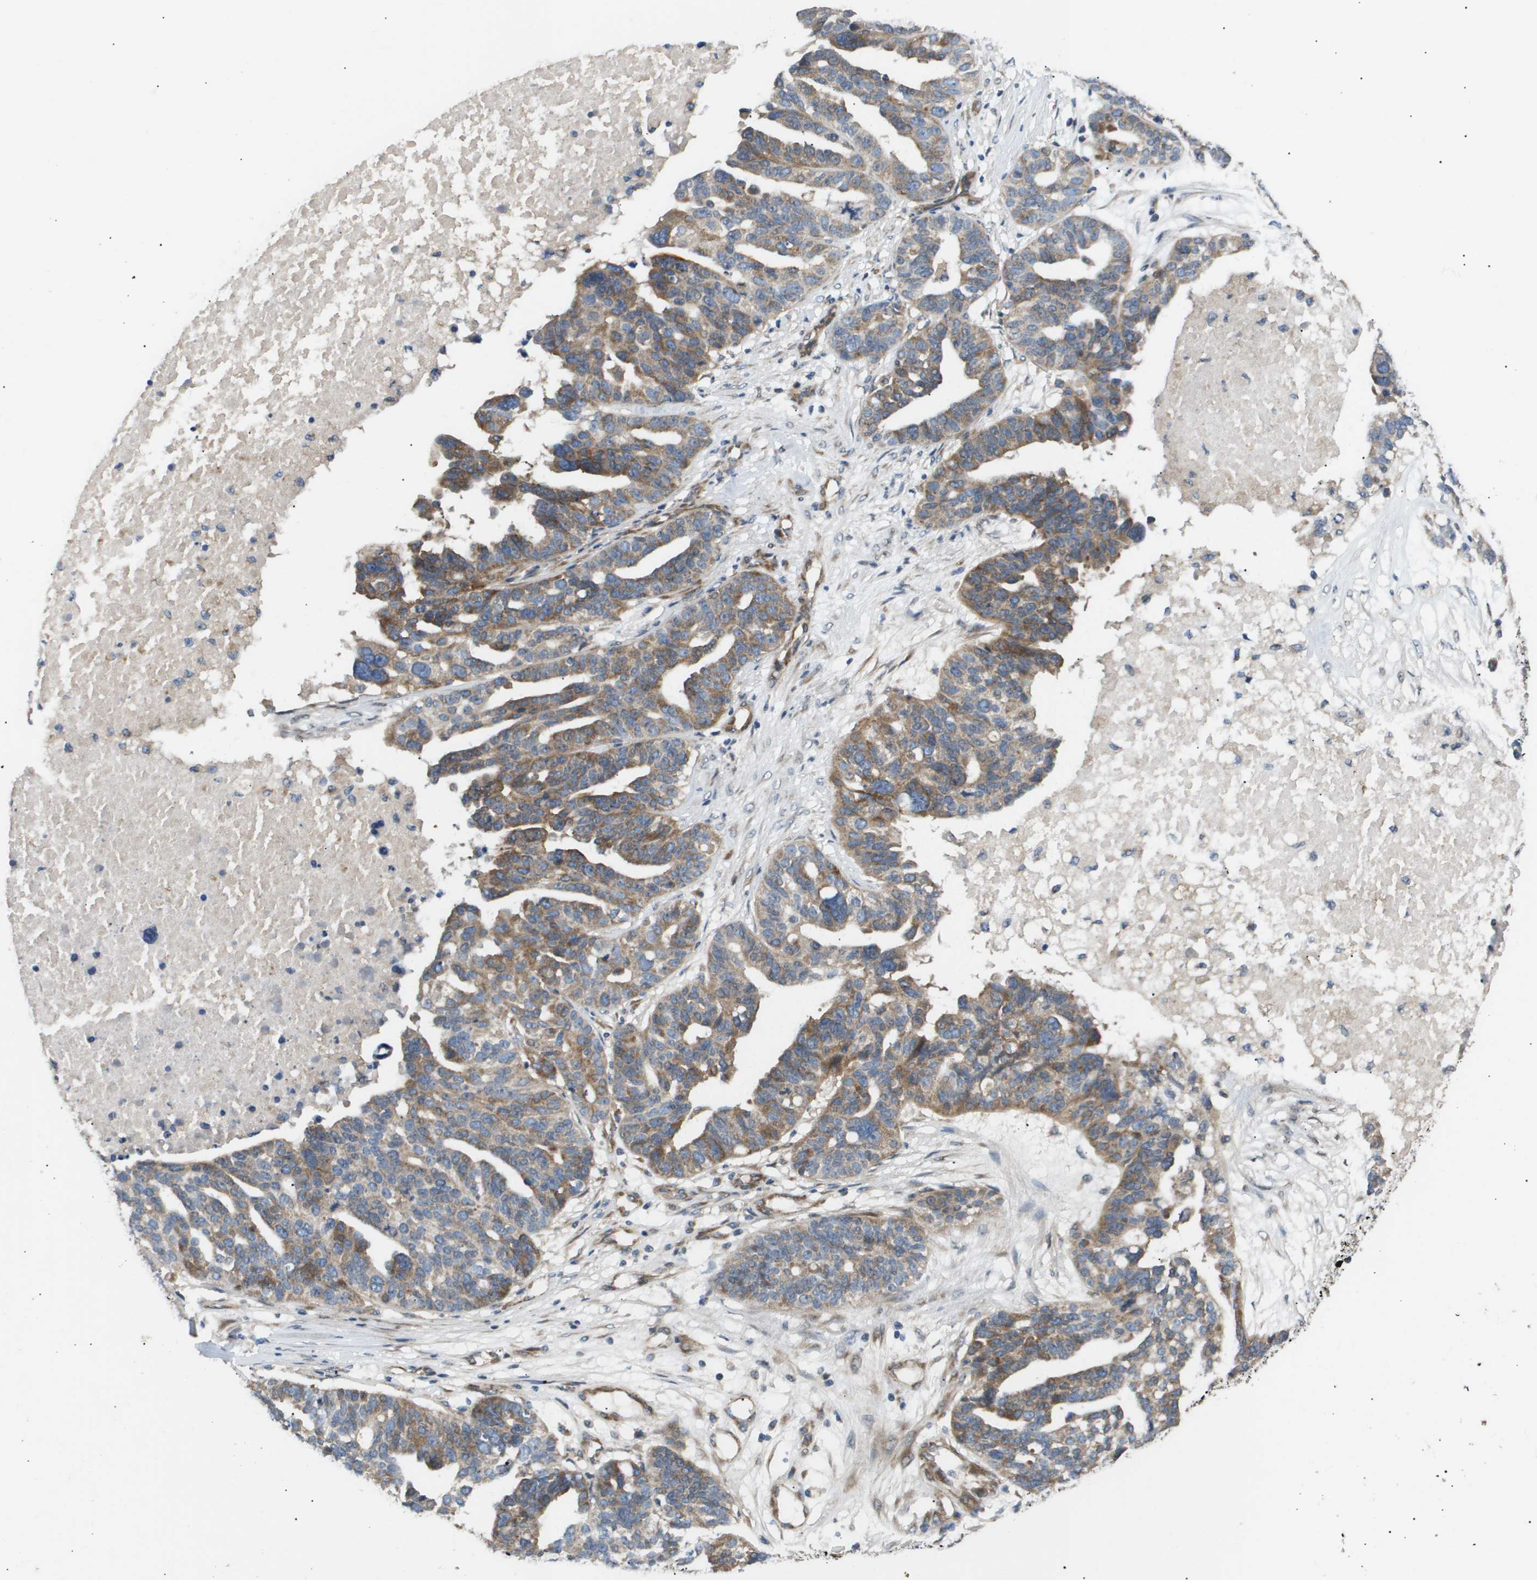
{"staining": {"intensity": "moderate", "quantity": "25%-75%", "location": "cytoplasmic/membranous"}, "tissue": "ovarian cancer", "cell_type": "Tumor cells", "image_type": "cancer", "snomed": [{"axis": "morphology", "description": "Cystadenocarcinoma, serous, NOS"}, {"axis": "topography", "description": "Ovary"}], "caption": "Ovarian cancer stained with immunohistochemistry (IHC) exhibits moderate cytoplasmic/membranous staining in approximately 25%-75% of tumor cells.", "gene": "LYSMD3", "patient": {"sex": "female", "age": 59}}